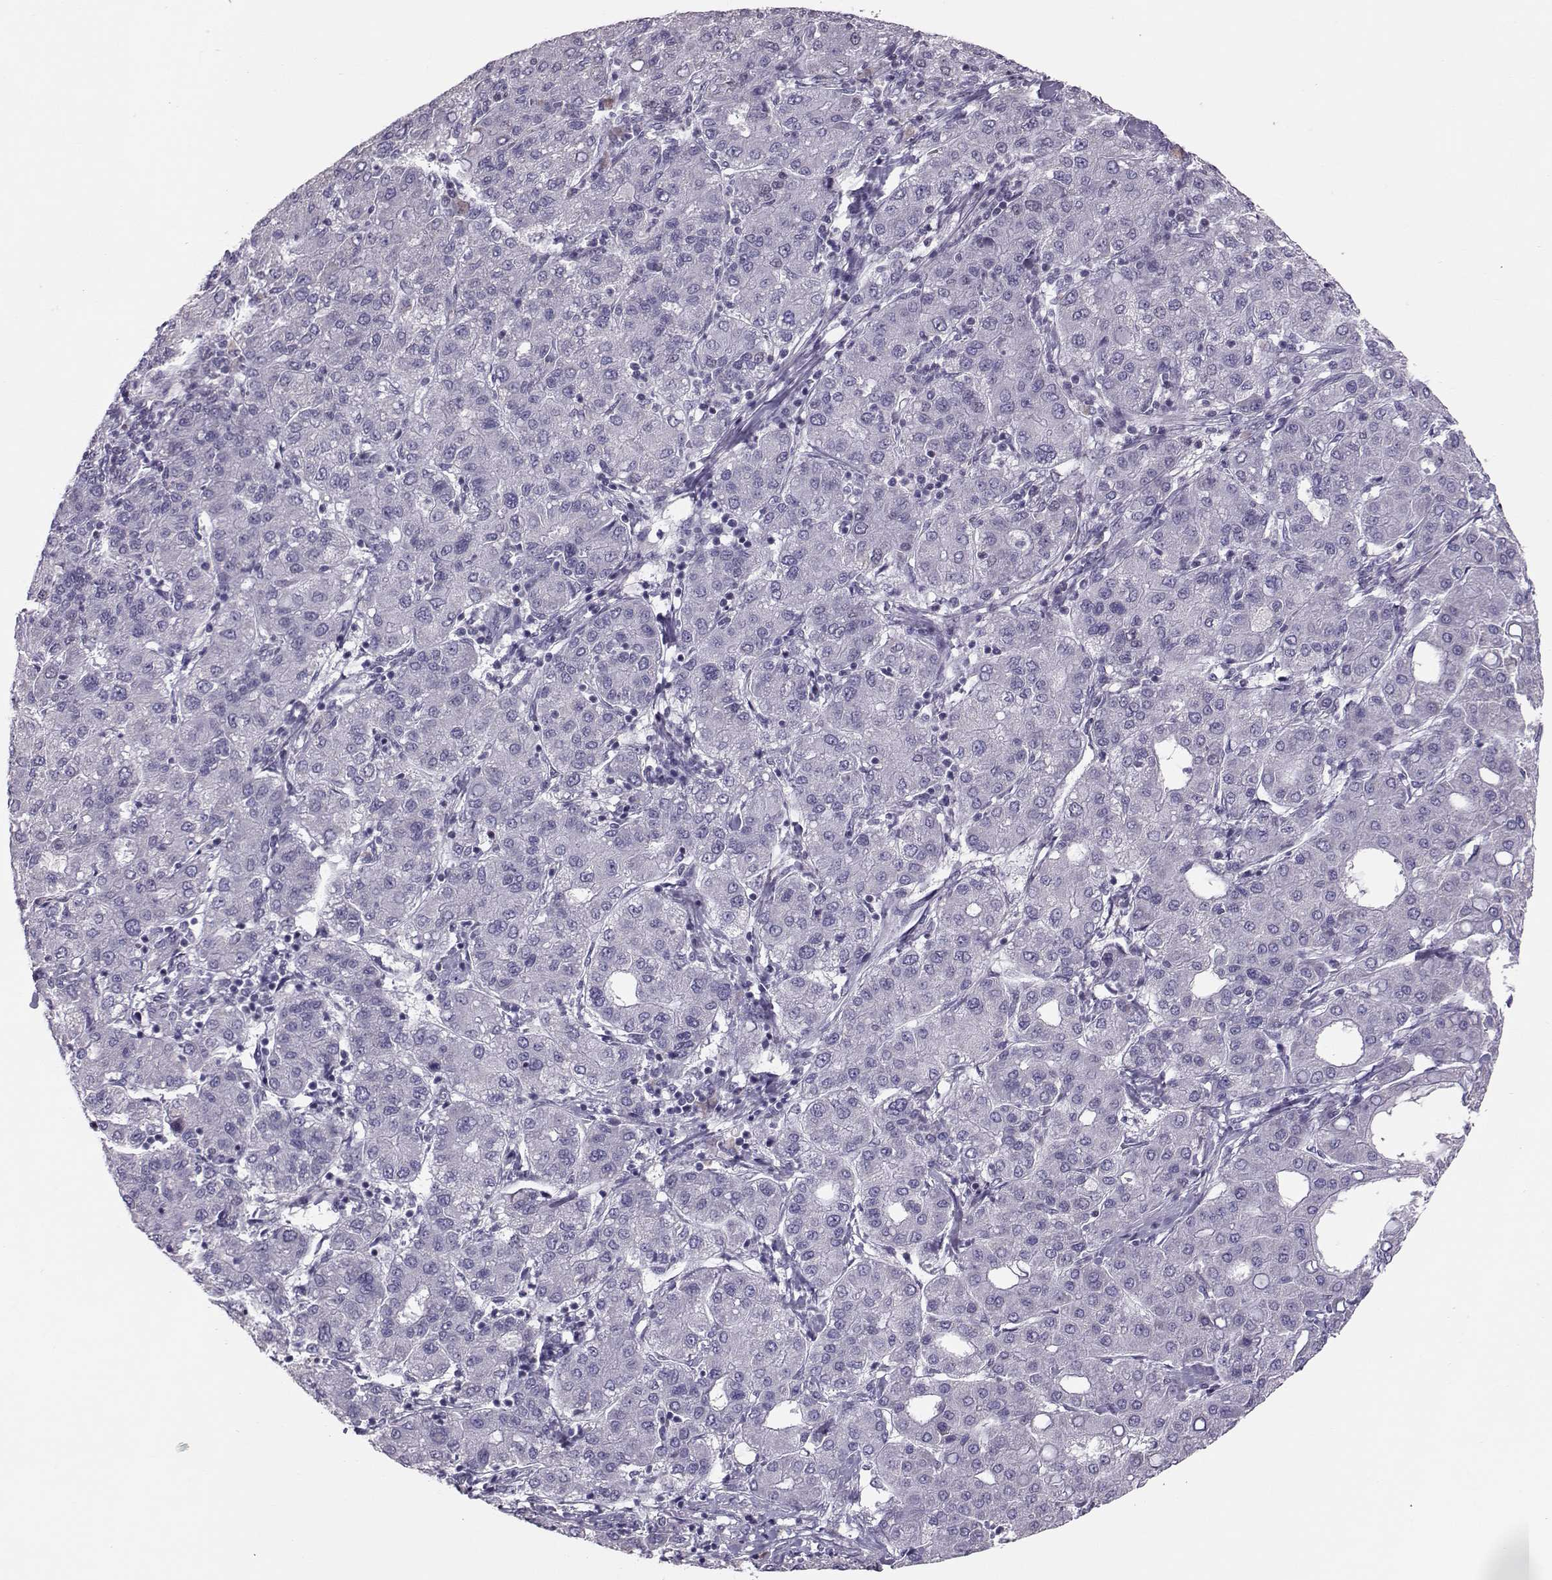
{"staining": {"intensity": "negative", "quantity": "none", "location": "none"}, "tissue": "liver cancer", "cell_type": "Tumor cells", "image_type": "cancer", "snomed": [{"axis": "morphology", "description": "Carcinoma, Hepatocellular, NOS"}, {"axis": "topography", "description": "Liver"}], "caption": "Tumor cells are negative for brown protein staining in liver cancer (hepatocellular carcinoma).", "gene": "DNAAF1", "patient": {"sex": "male", "age": 65}}